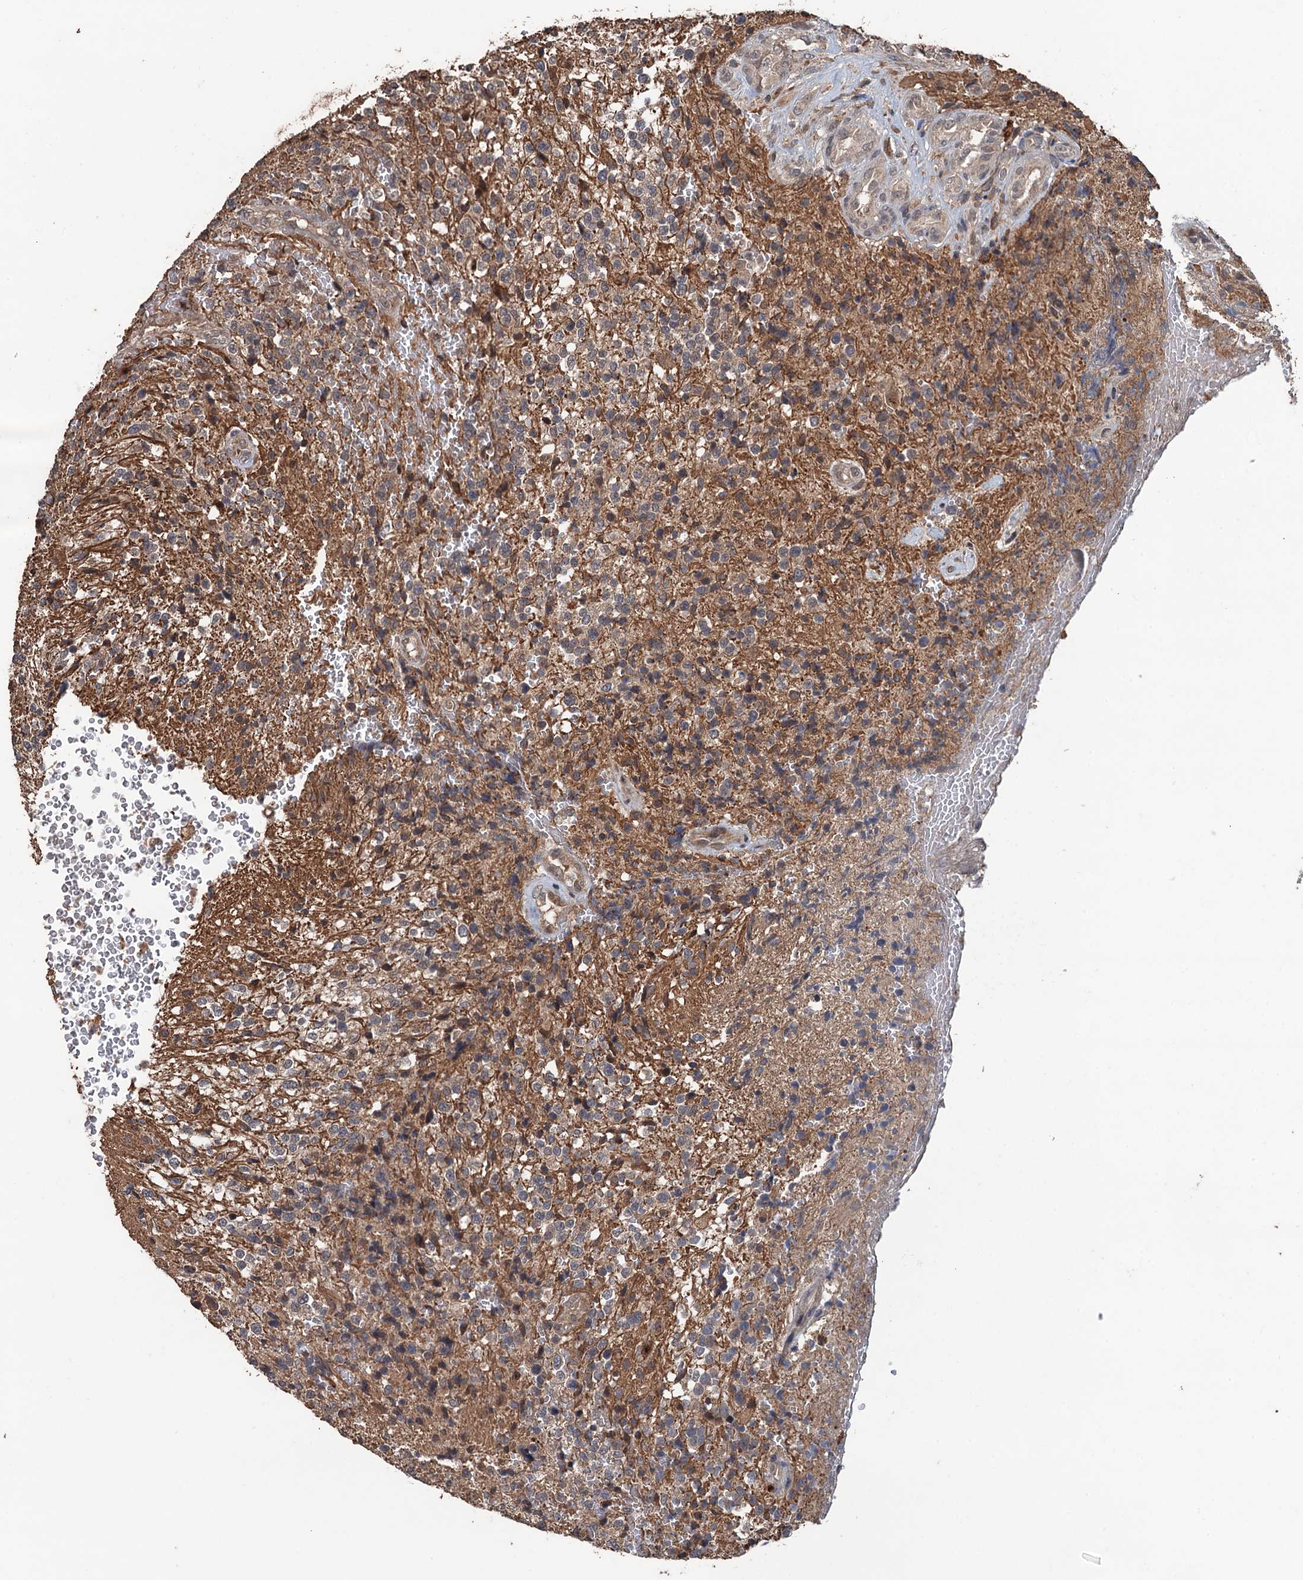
{"staining": {"intensity": "moderate", "quantity": "<25%", "location": "cytoplasmic/membranous"}, "tissue": "glioma", "cell_type": "Tumor cells", "image_type": "cancer", "snomed": [{"axis": "morphology", "description": "Glioma, malignant, High grade"}, {"axis": "topography", "description": "Brain"}], "caption": "A brown stain highlights moderate cytoplasmic/membranous positivity of a protein in malignant high-grade glioma tumor cells.", "gene": "ZNF438", "patient": {"sex": "male", "age": 56}}